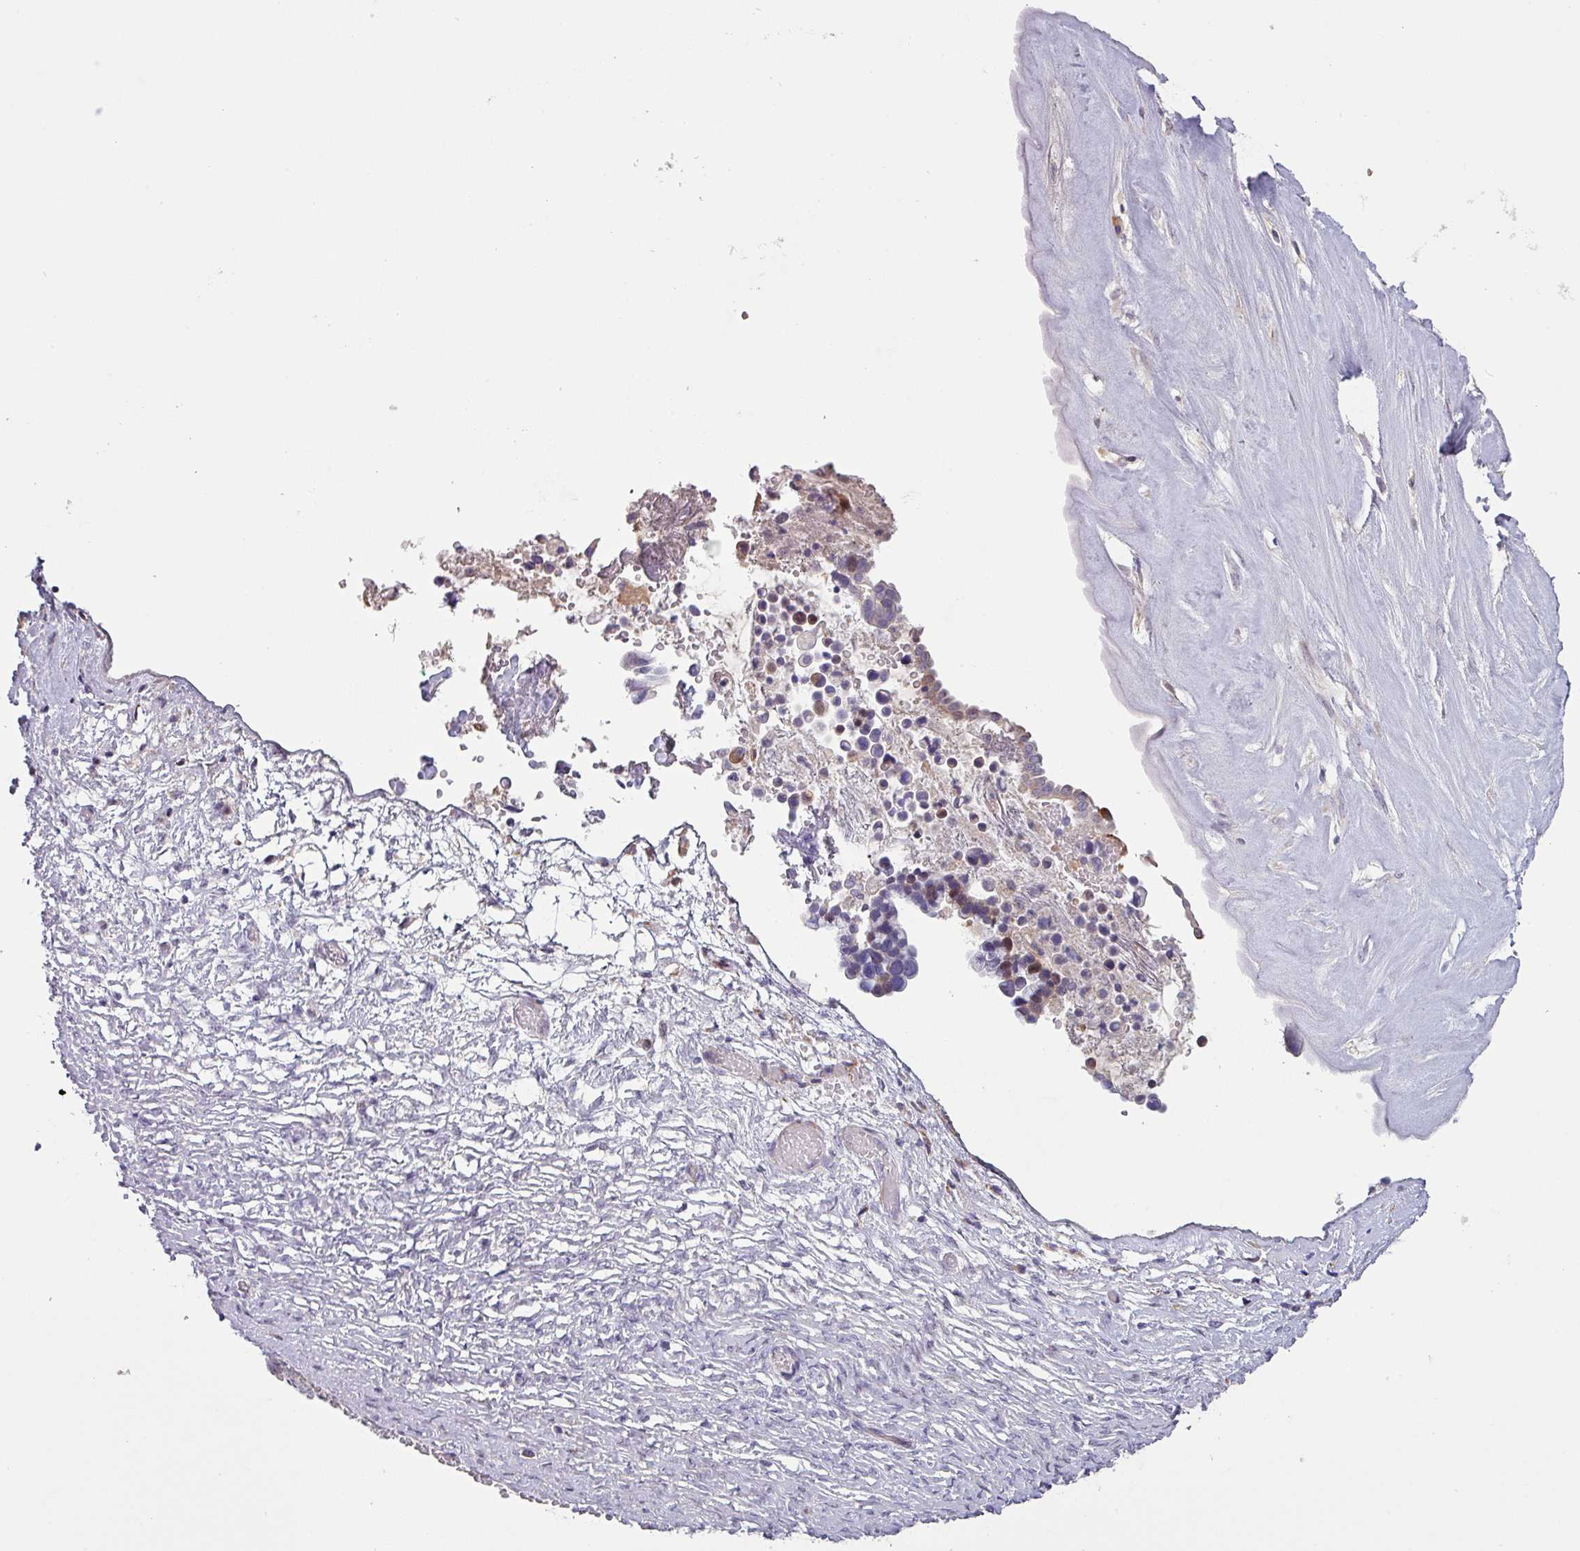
{"staining": {"intensity": "moderate", "quantity": "25%-75%", "location": "cytoplasmic/membranous"}, "tissue": "ovarian cancer", "cell_type": "Tumor cells", "image_type": "cancer", "snomed": [{"axis": "morphology", "description": "Cystadenocarcinoma, serous, NOS"}, {"axis": "topography", "description": "Ovary"}], "caption": "The micrograph exhibits immunohistochemical staining of ovarian serous cystadenocarcinoma. There is moderate cytoplasmic/membranous staining is seen in about 25%-75% of tumor cells.", "gene": "KLHL3", "patient": {"sex": "female", "age": 56}}